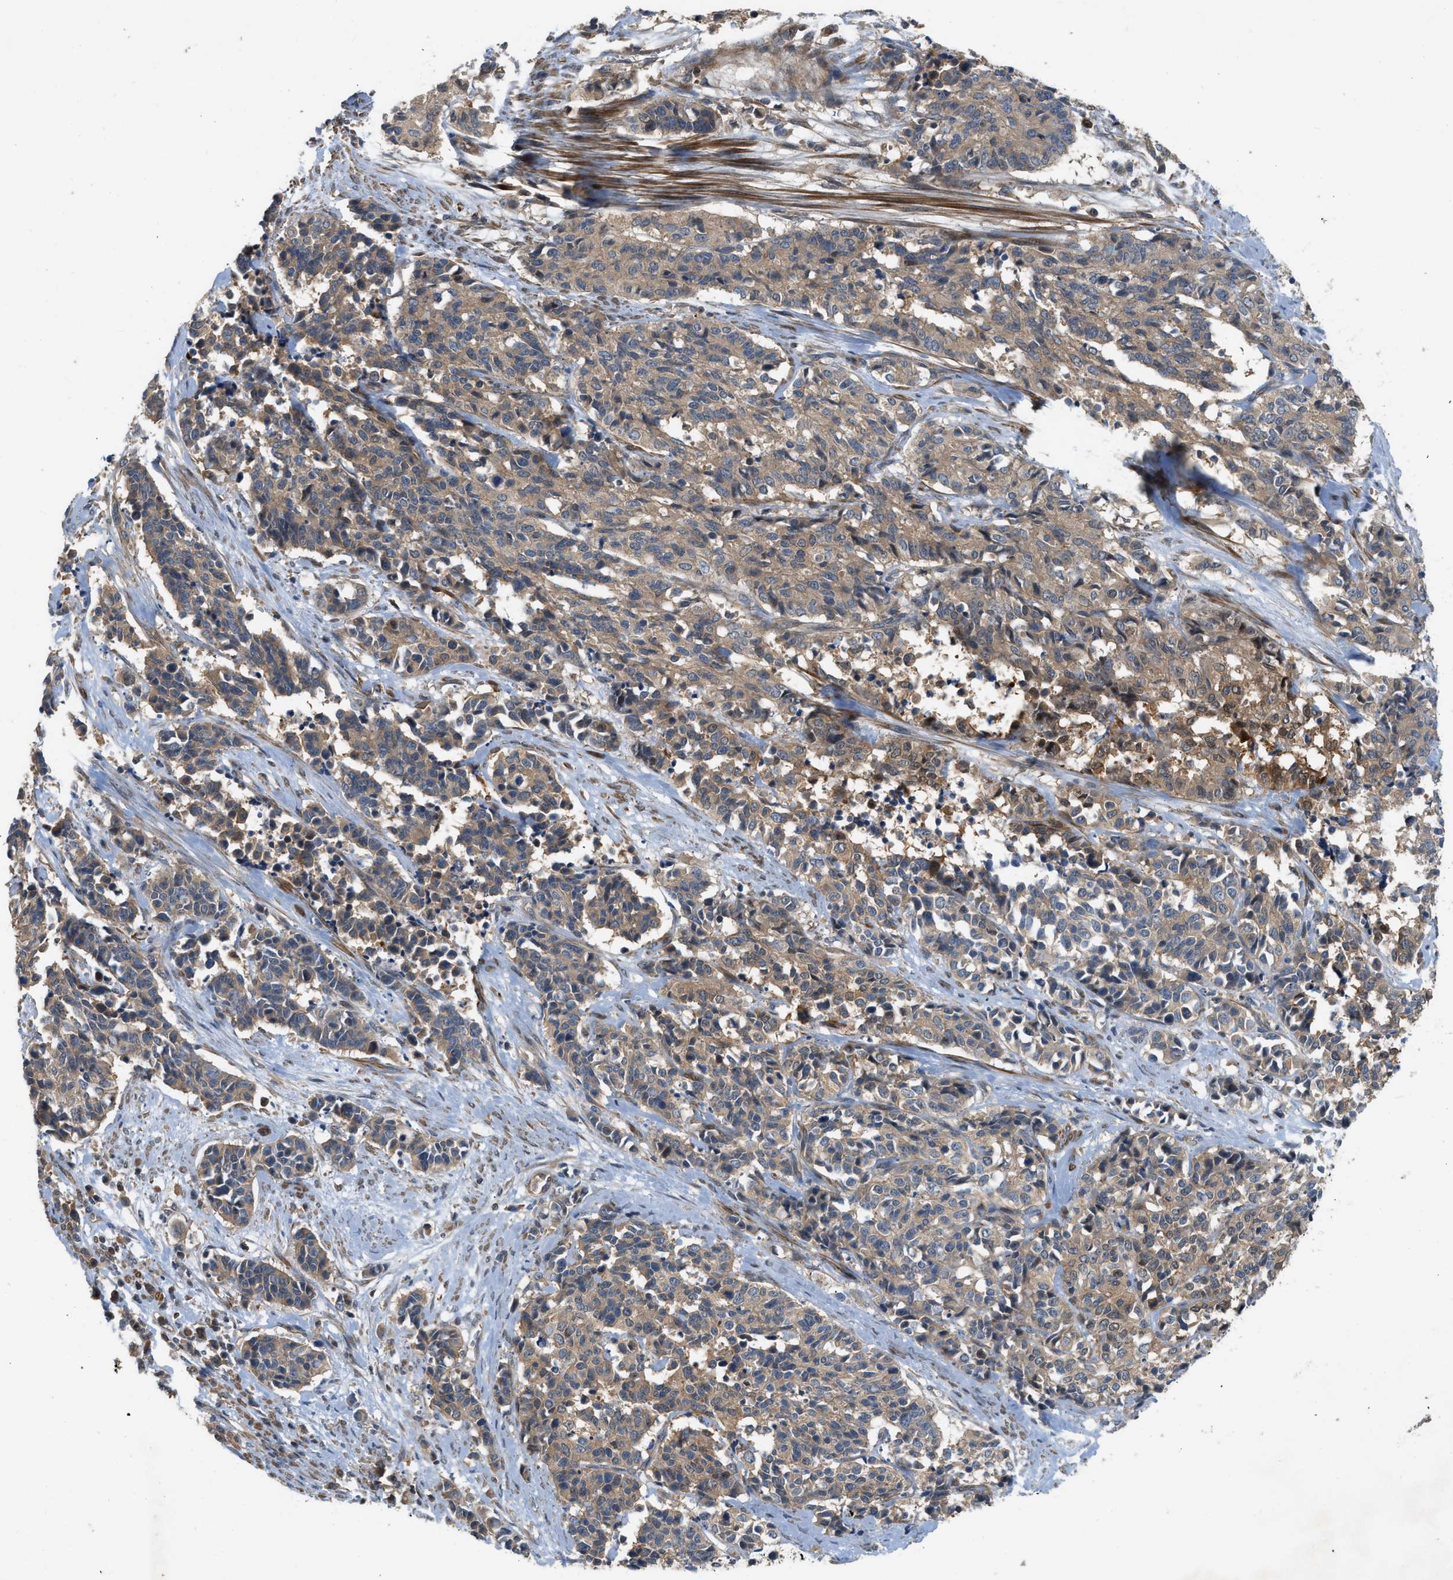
{"staining": {"intensity": "moderate", "quantity": ">75%", "location": "cytoplasmic/membranous"}, "tissue": "cervical cancer", "cell_type": "Tumor cells", "image_type": "cancer", "snomed": [{"axis": "morphology", "description": "Squamous cell carcinoma, NOS"}, {"axis": "topography", "description": "Cervix"}], "caption": "A brown stain highlights moderate cytoplasmic/membranous staining of a protein in cervical cancer (squamous cell carcinoma) tumor cells.", "gene": "GPR31", "patient": {"sex": "female", "age": 35}}